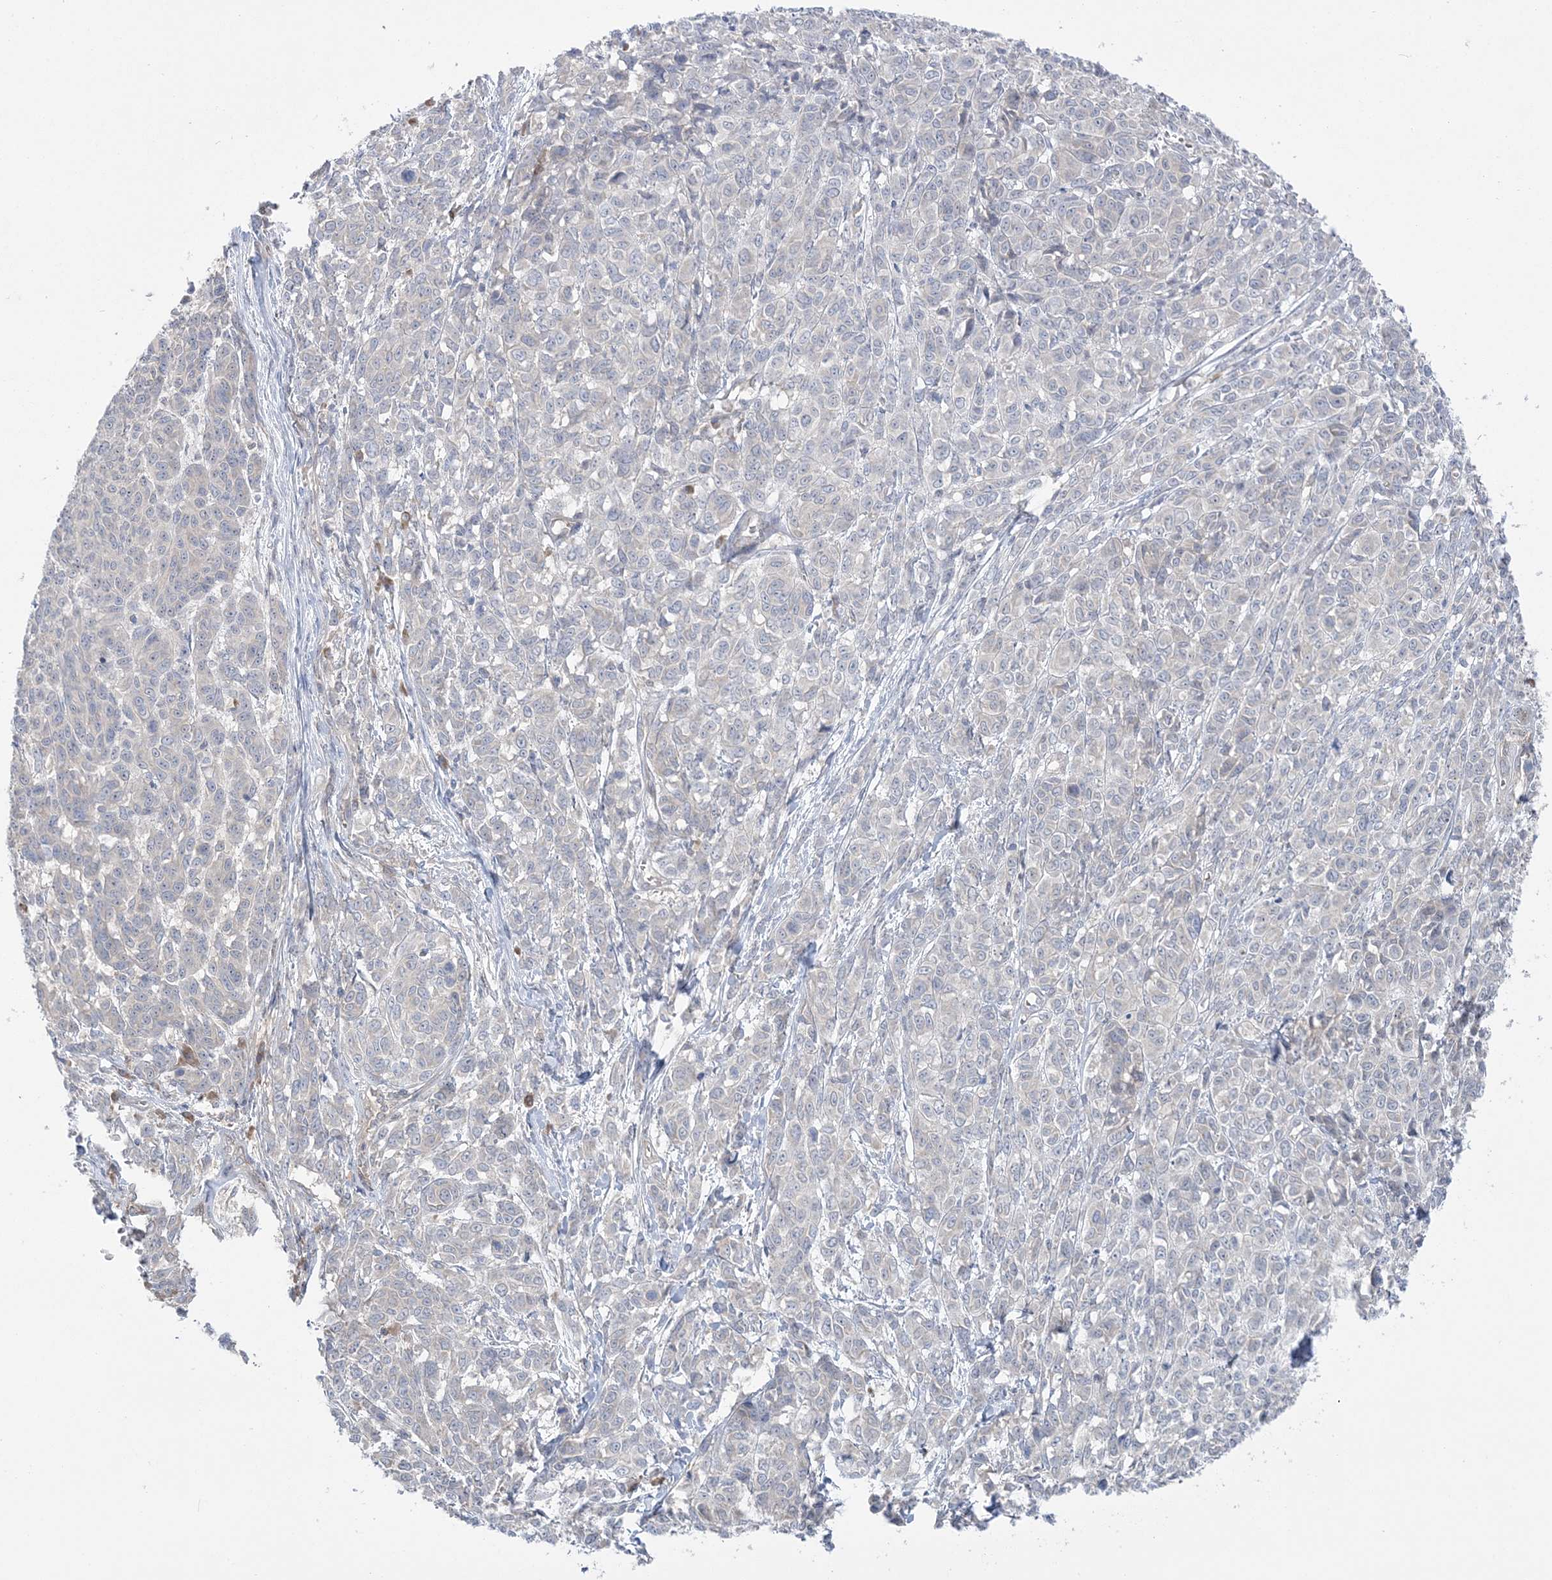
{"staining": {"intensity": "negative", "quantity": "none", "location": "none"}, "tissue": "melanoma", "cell_type": "Tumor cells", "image_type": "cancer", "snomed": [{"axis": "morphology", "description": "Malignant melanoma, NOS"}, {"axis": "topography", "description": "Skin"}], "caption": "Tumor cells show no significant protein expression in malignant melanoma.", "gene": "MMADHC", "patient": {"sex": "male", "age": 49}}